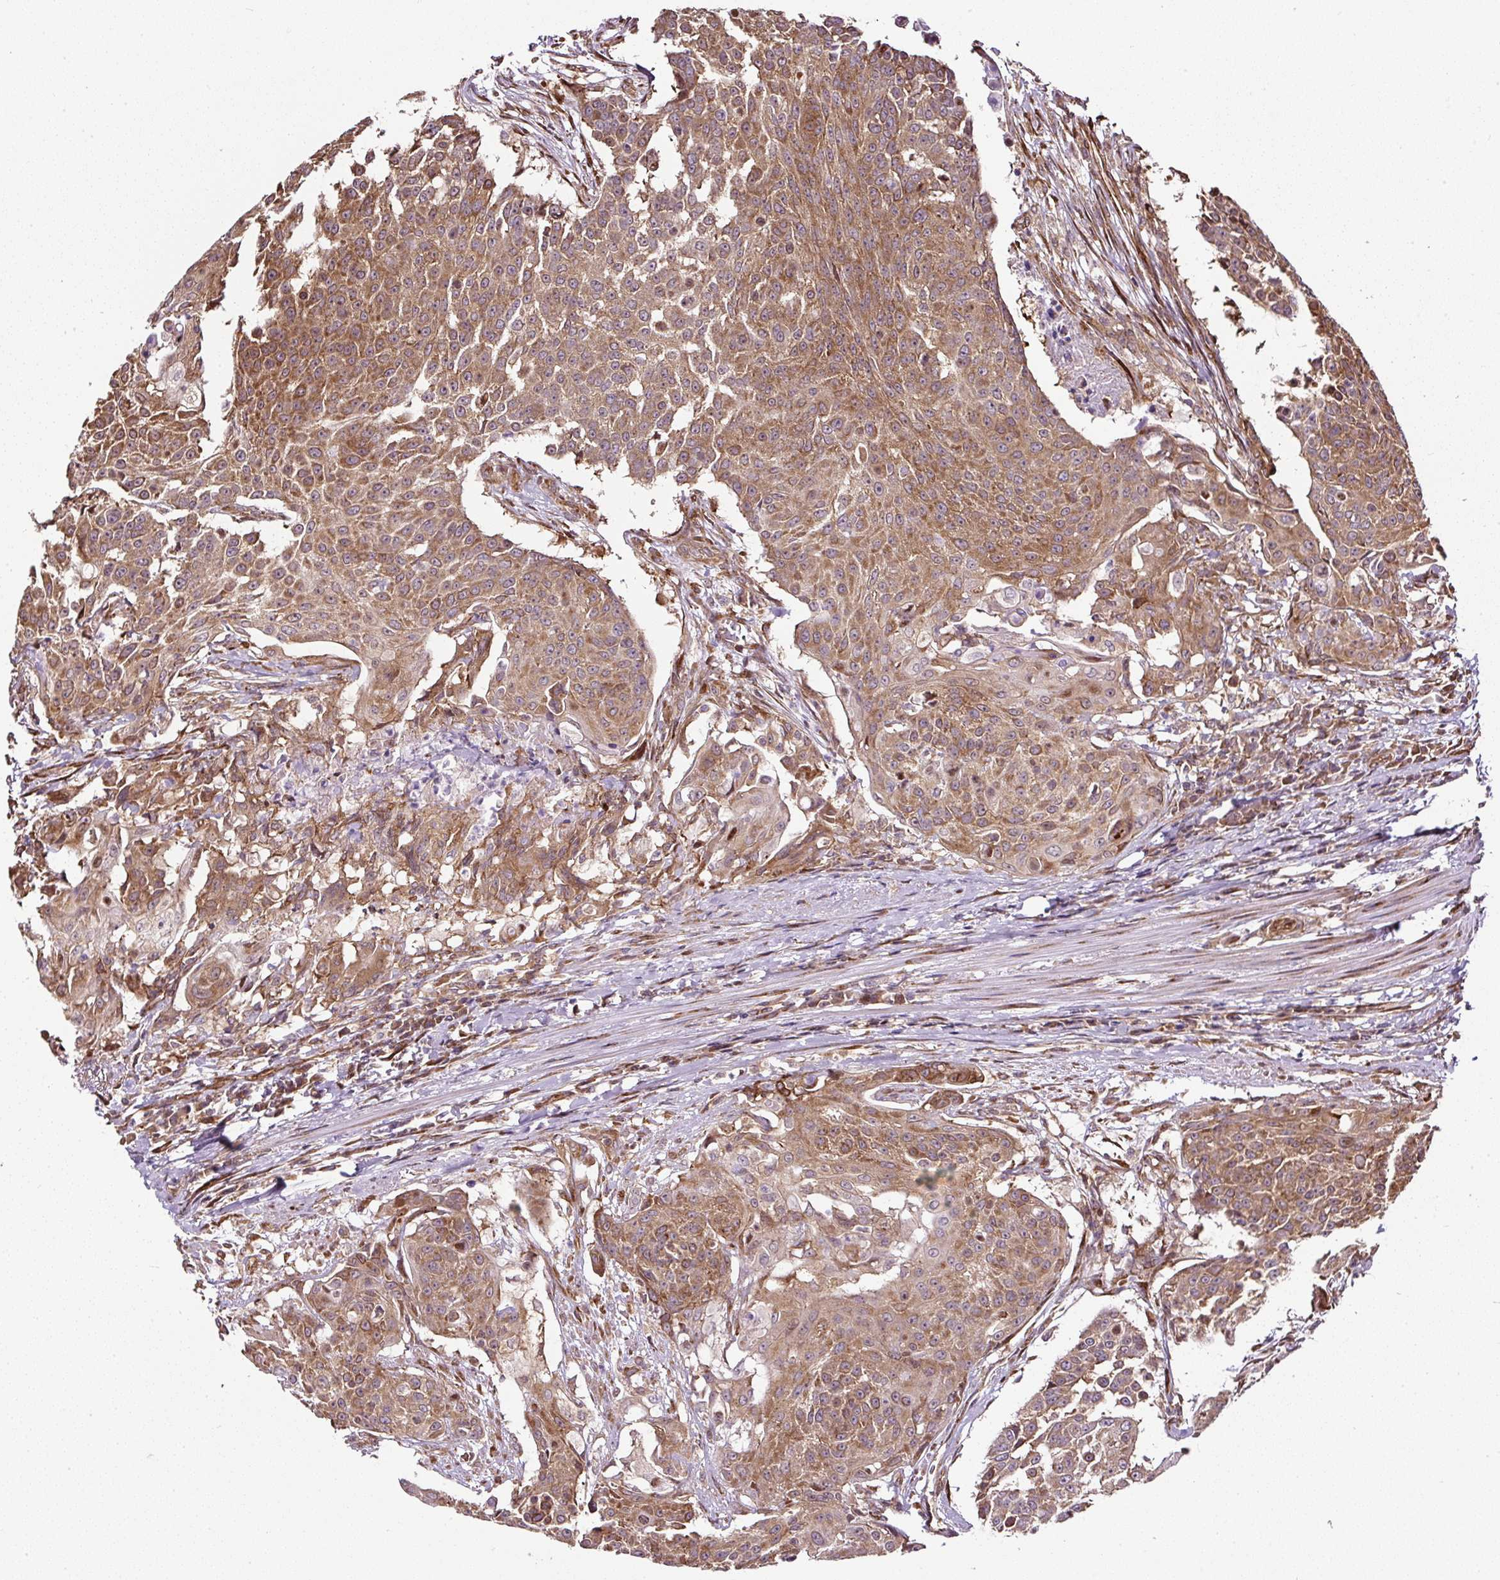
{"staining": {"intensity": "moderate", "quantity": ">75%", "location": "cytoplasmic/membranous"}, "tissue": "urothelial cancer", "cell_type": "Tumor cells", "image_type": "cancer", "snomed": [{"axis": "morphology", "description": "Urothelial carcinoma, High grade"}, {"axis": "topography", "description": "Urinary bladder"}], "caption": "Protein analysis of urothelial cancer tissue exhibits moderate cytoplasmic/membranous positivity in approximately >75% of tumor cells.", "gene": "KDM4E", "patient": {"sex": "female", "age": 63}}